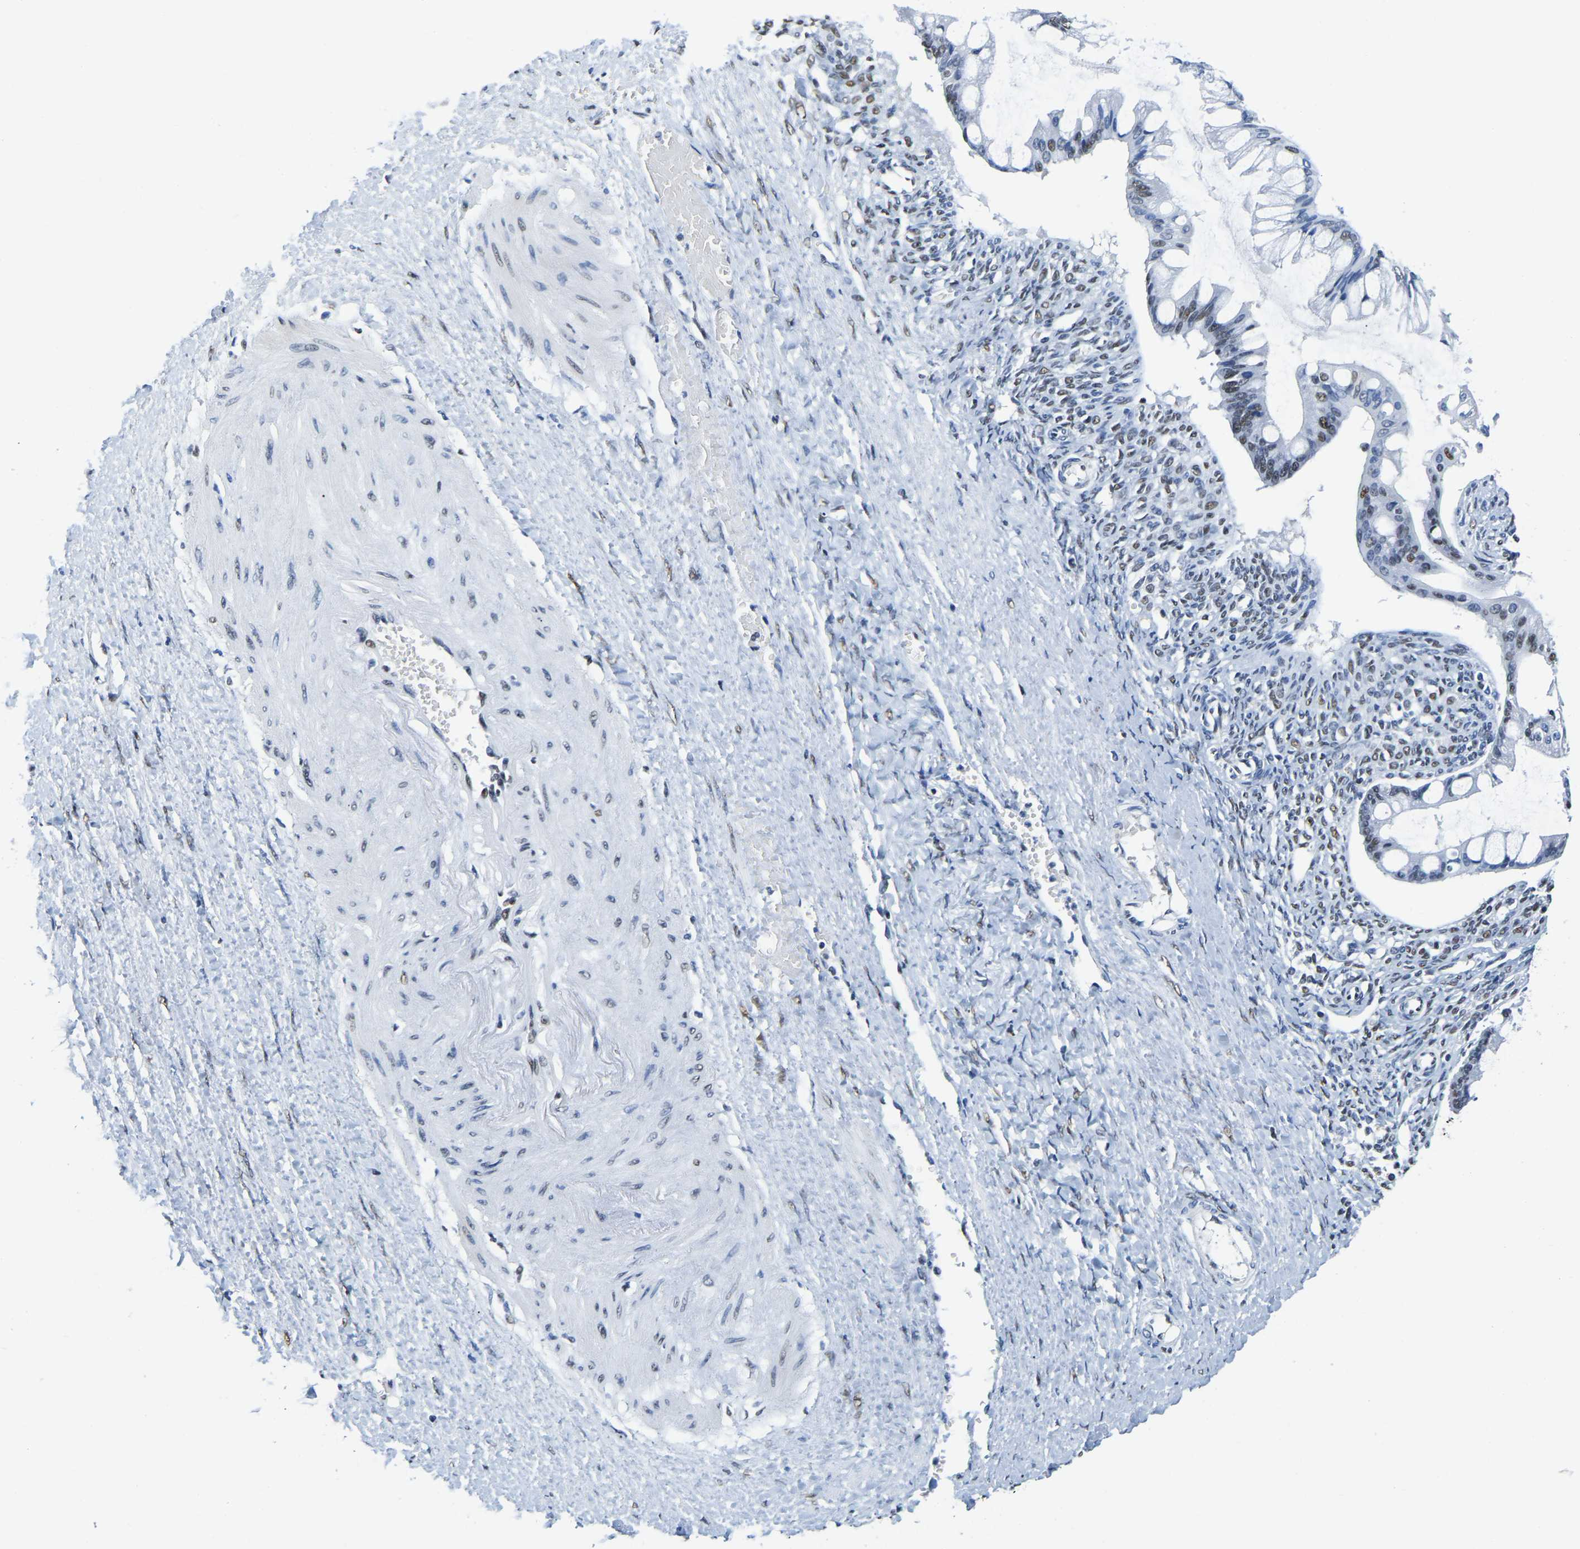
{"staining": {"intensity": "moderate", "quantity": "25%-75%", "location": "nuclear"}, "tissue": "ovarian cancer", "cell_type": "Tumor cells", "image_type": "cancer", "snomed": [{"axis": "morphology", "description": "Cystadenocarcinoma, mucinous, NOS"}, {"axis": "topography", "description": "Ovary"}], "caption": "Ovarian cancer (mucinous cystadenocarcinoma) was stained to show a protein in brown. There is medium levels of moderate nuclear staining in approximately 25%-75% of tumor cells.", "gene": "UBA1", "patient": {"sex": "female", "age": 73}}